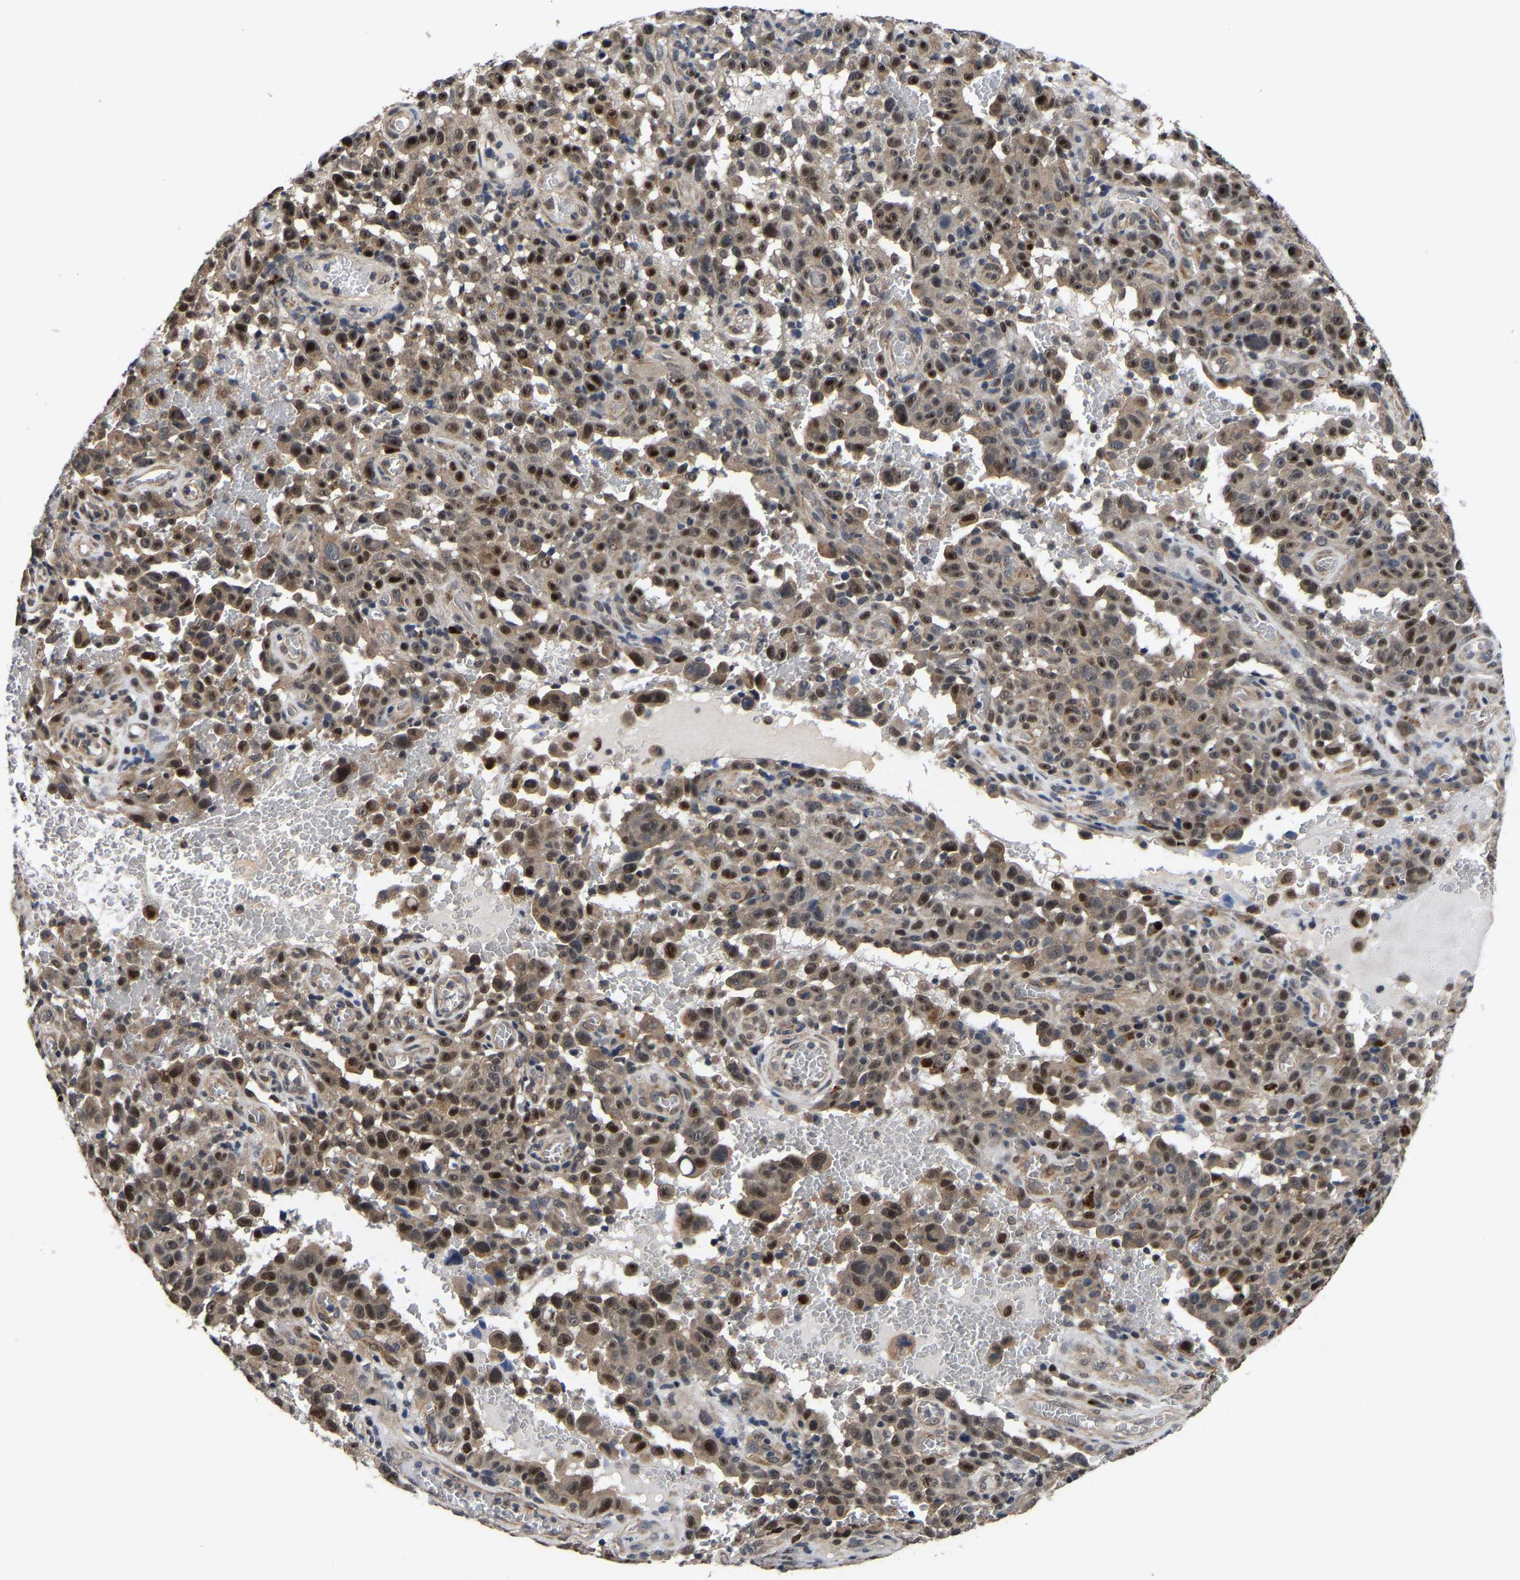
{"staining": {"intensity": "strong", "quantity": "25%-75%", "location": "cytoplasmic/membranous,nuclear"}, "tissue": "melanoma", "cell_type": "Tumor cells", "image_type": "cancer", "snomed": [{"axis": "morphology", "description": "Malignant melanoma, NOS"}, {"axis": "topography", "description": "Skin"}], "caption": "Immunohistochemical staining of melanoma demonstrates strong cytoplasmic/membranous and nuclear protein staining in approximately 25%-75% of tumor cells. (Brightfield microscopy of DAB IHC at high magnification).", "gene": "METTL16", "patient": {"sex": "female", "age": 82}}